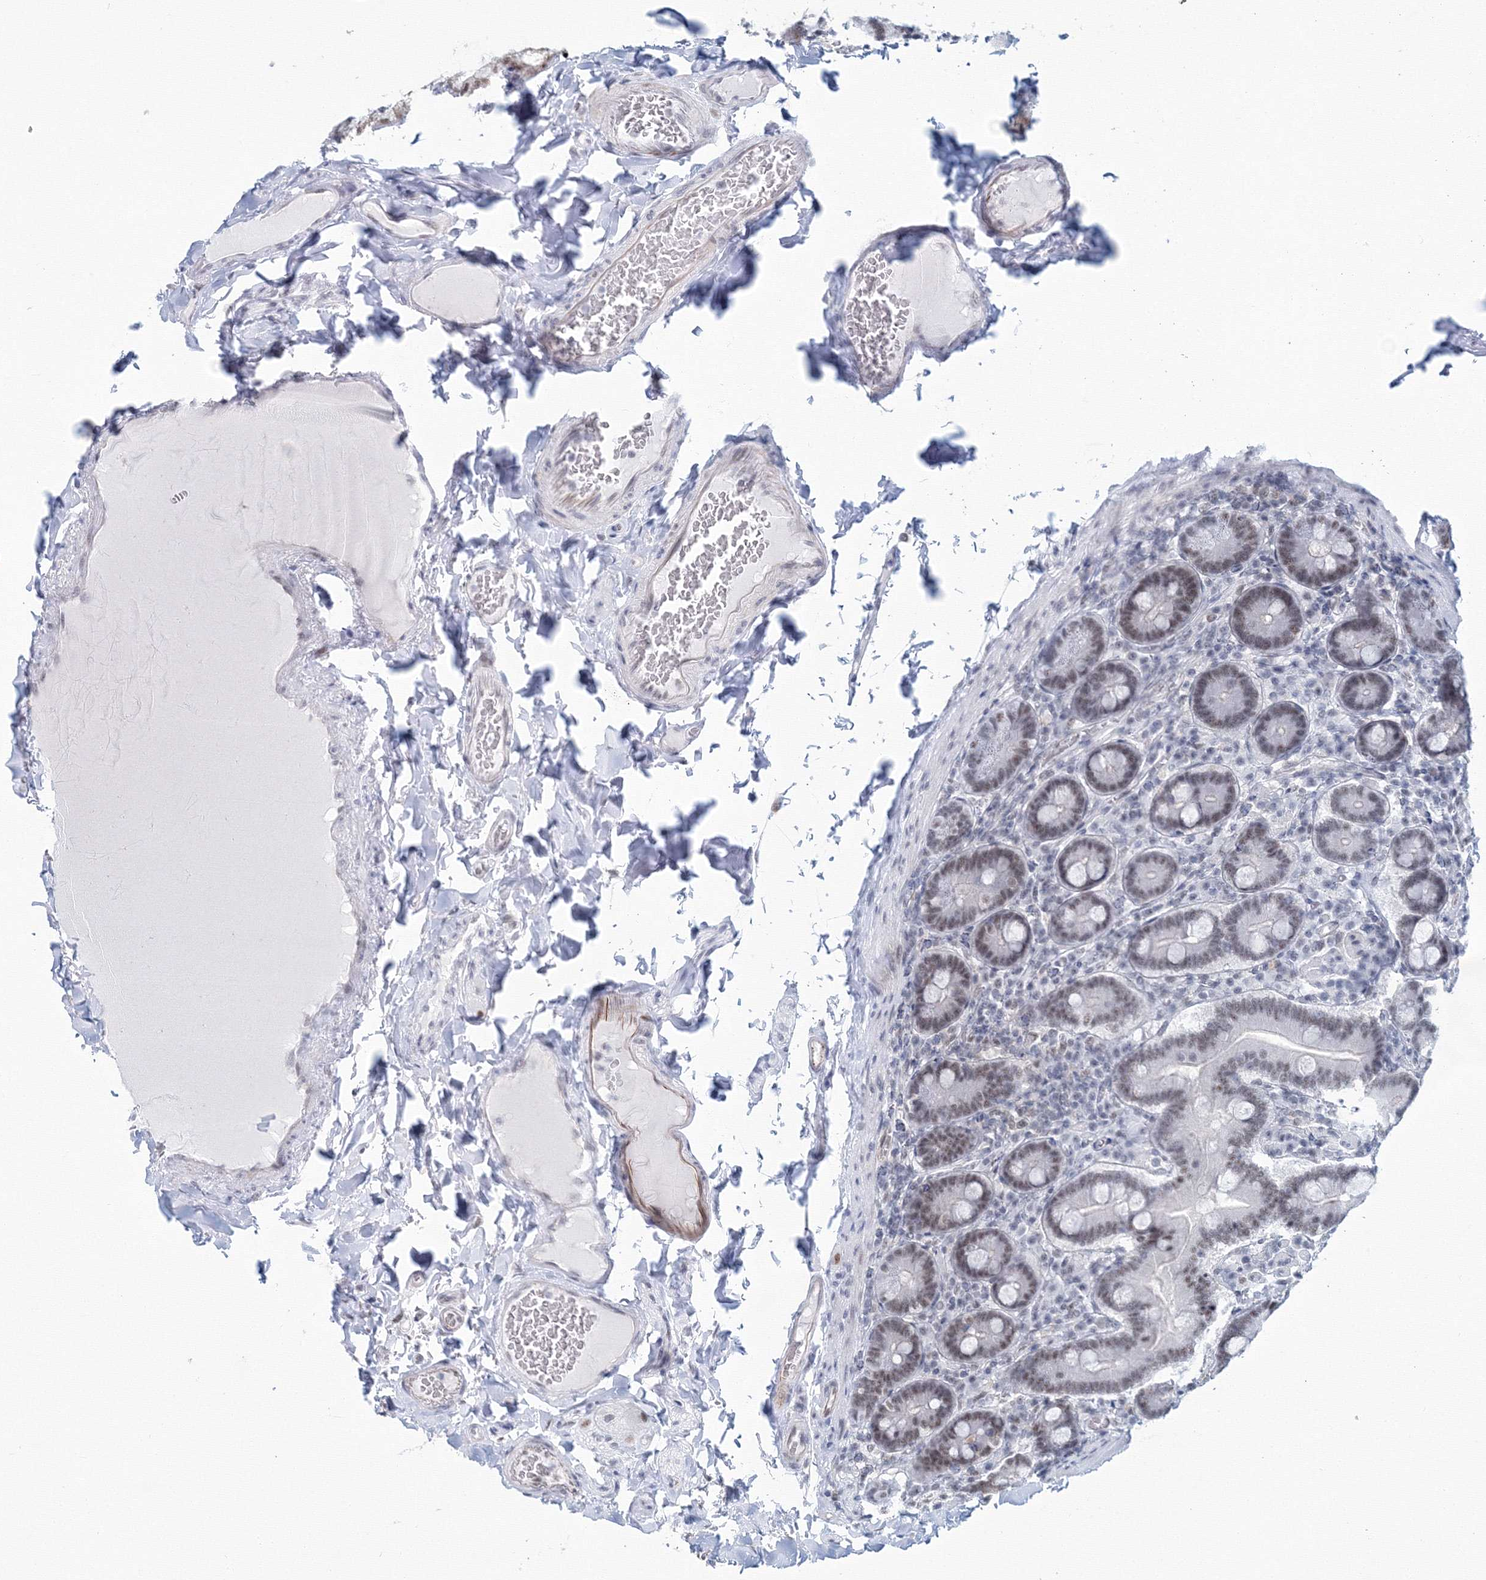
{"staining": {"intensity": "moderate", "quantity": ">75%", "location": "nuclear"}, "tissue": "duodenum", "cell_type": "Glandular cells", "image_type": "normal", "snomed": [{"axis": "morphology", "description": "Normal tissue, NOS"}, {"axis": "topography", "description": "Duodenum"}], "caption": "Immunohistochemical staining of unremarkable duodenum shows >75% levels of moderate nuclear protein positivity in approximately >75% of glandular cells. (IHC, brightfield microscopy, high magnification).", "gene": "SF3B6", "patient": {"sex": "female", "age": 62}}